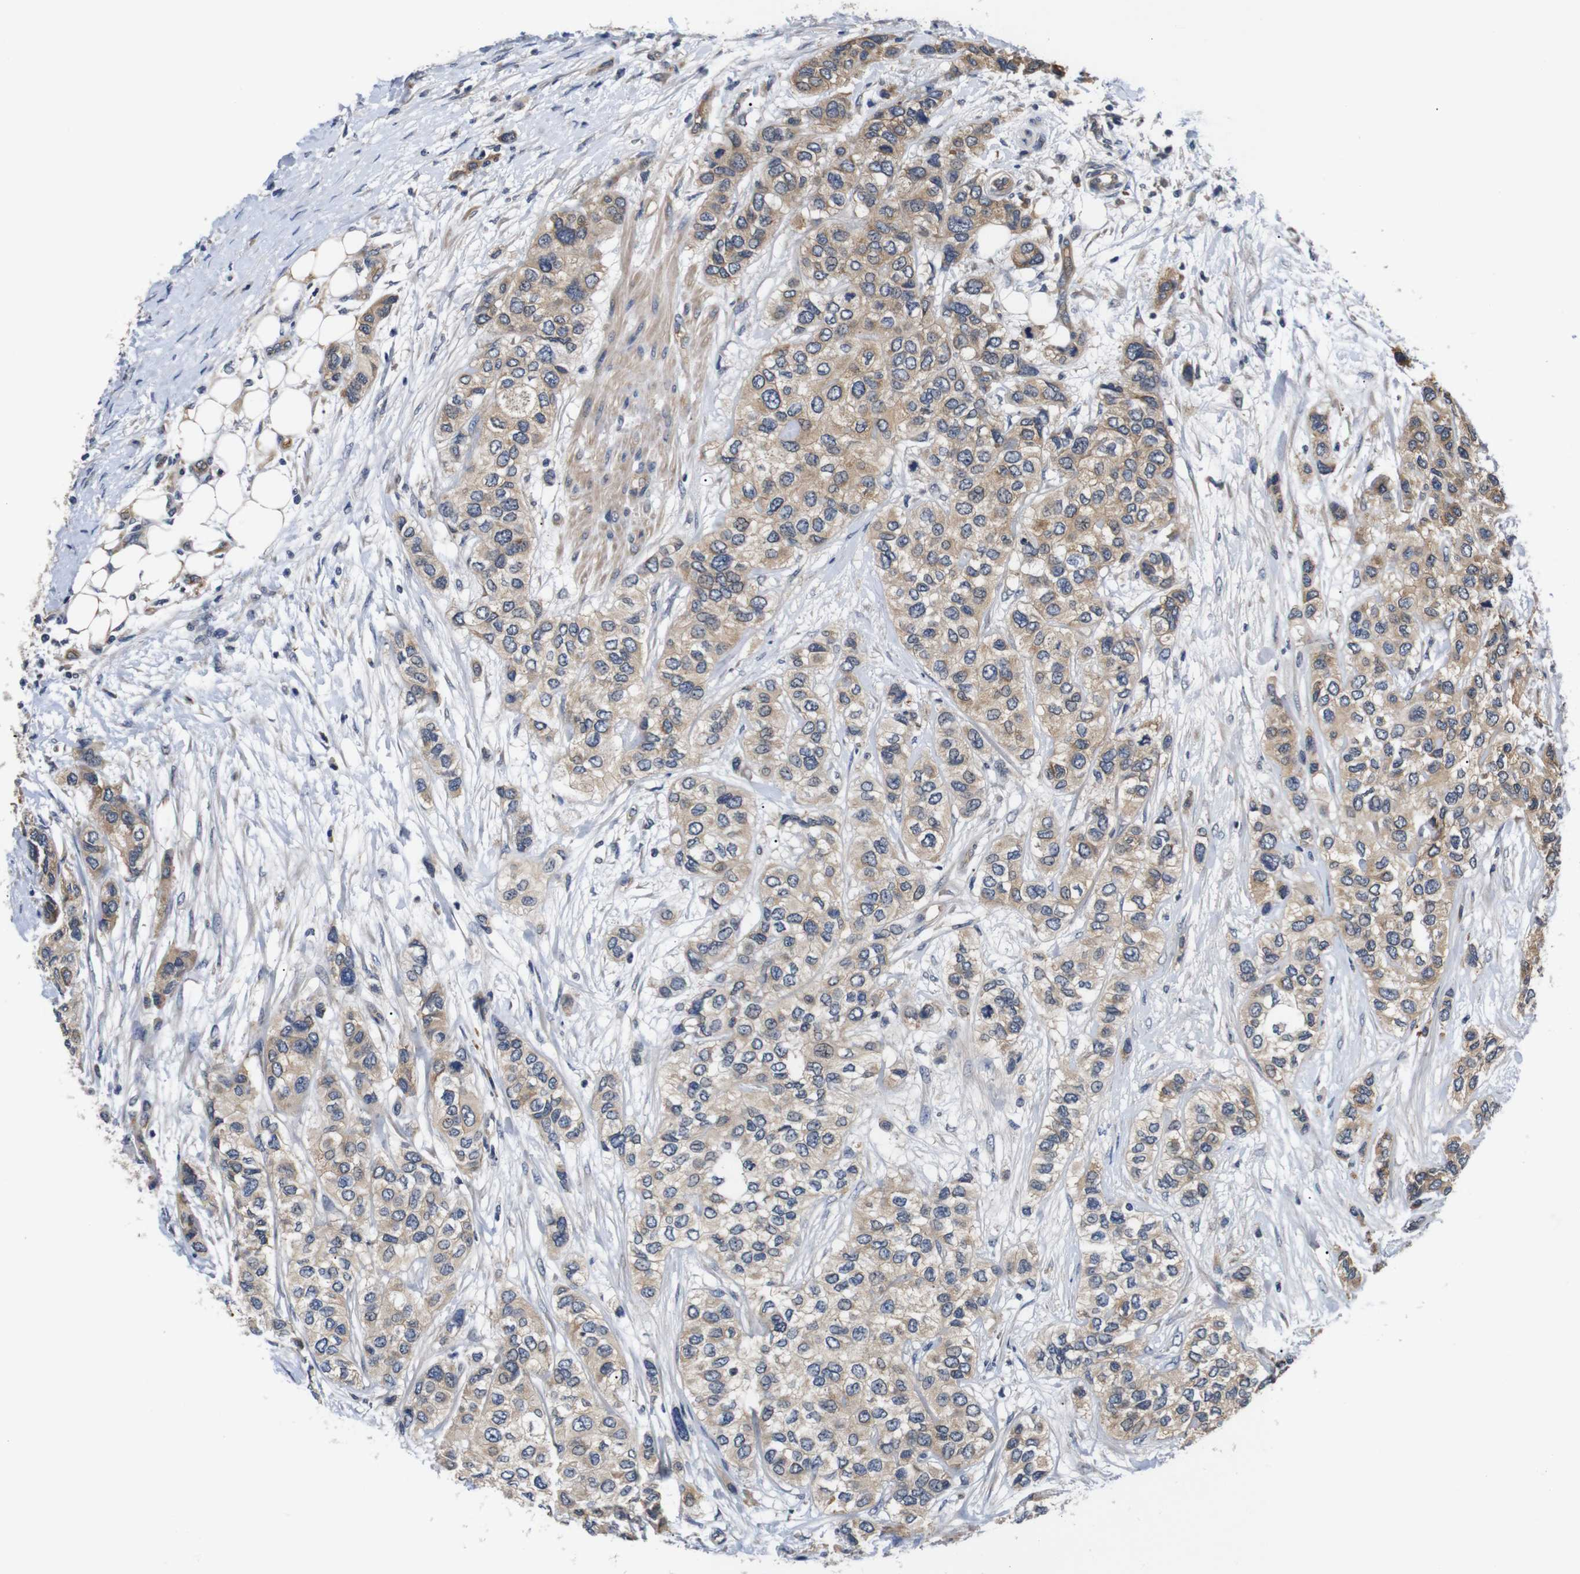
{"staining": {"intensity": "moderate", "quantity": ">75%", "location": "cytoplasmic/membranous"}, "tissue": "urothelial cancer", "cell_type": "Tumor cells", "image_type": "cancer", "snomed": [{"axis": "morphology", "description": "Urothelial carcinoma, High grade"}, {"axis": "topography", "description": "Urinary bladder"}], "caption": "Immunohistochemistry micrograph of neoplastic tissue: high-grade urothelial carcinoma stained using immunohistochemistry shows medium levels of moderate protein expression localized specifically in the cytoplasmic/membranous of tumor cells, appearing as a cytoplasmic/membranous brown color.", "gene": "RIPK1", "patient": {"sex": "female", "age": 56}}